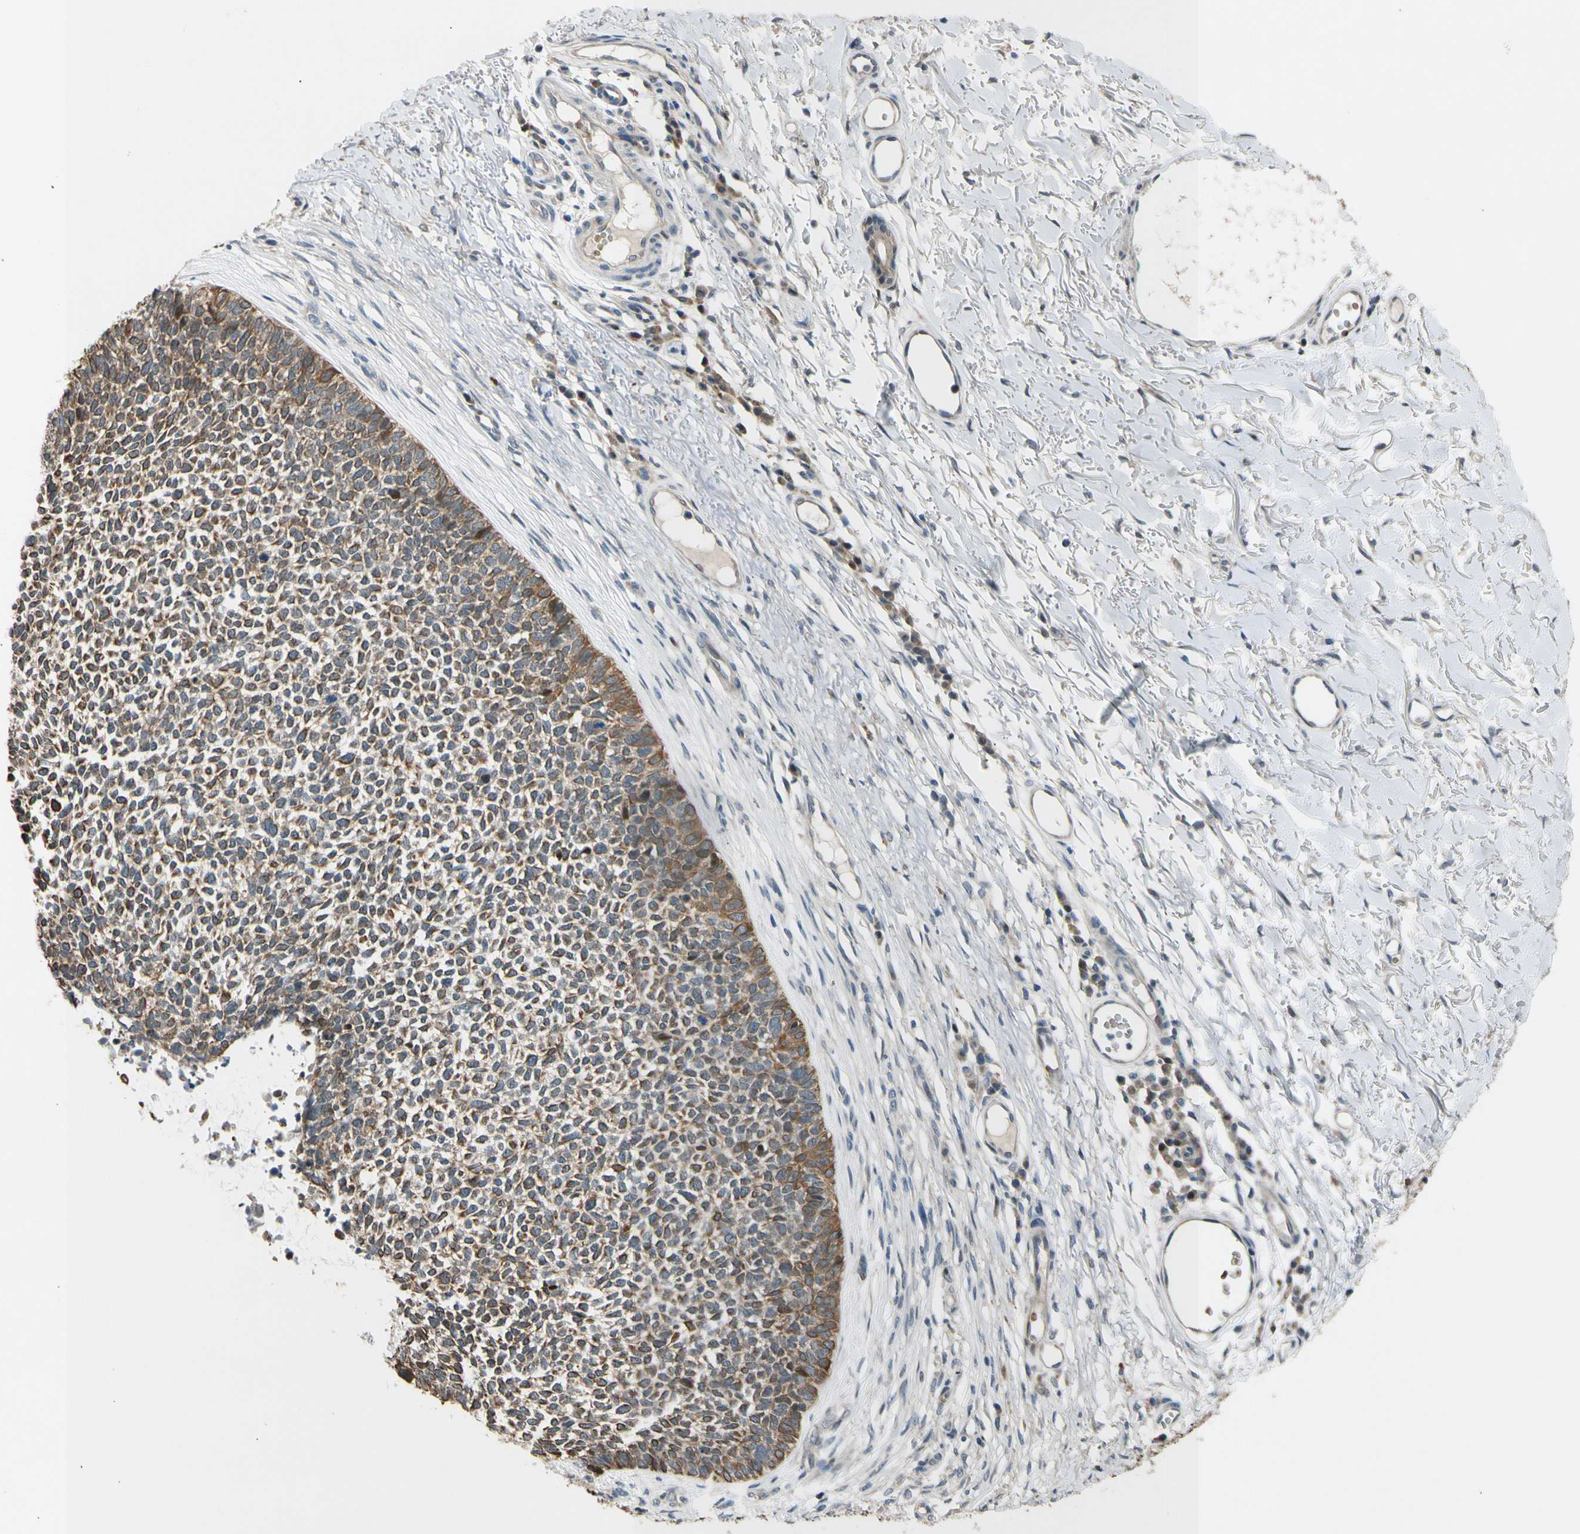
{"staining": {"intensity": "moderate", "quantity": "25%-75%", "location": "cytoplasmic/membranous,nuclear"}, "tissue": "skin cancer", "cell_type": "Tumor cells", "image_type": "cancer", "snomed": [{"axis": "morphology", "description": "Basal cell carcinoma"}, {"axis": "topography", "description": "Skin"}], "caption": "IHC (DAB) staining of skin cancer (basal cell carcinoma) shows moderate cytoplasmic/membranous and nuclear protein positivity in about 25%-75% of tumor cells. Immunohistochemistry (ihc) stains the protein of interest in brown and the nuclei are stained blue.", "gene": "ZNF184", "patient": {"sex": "female", "age": 84}}